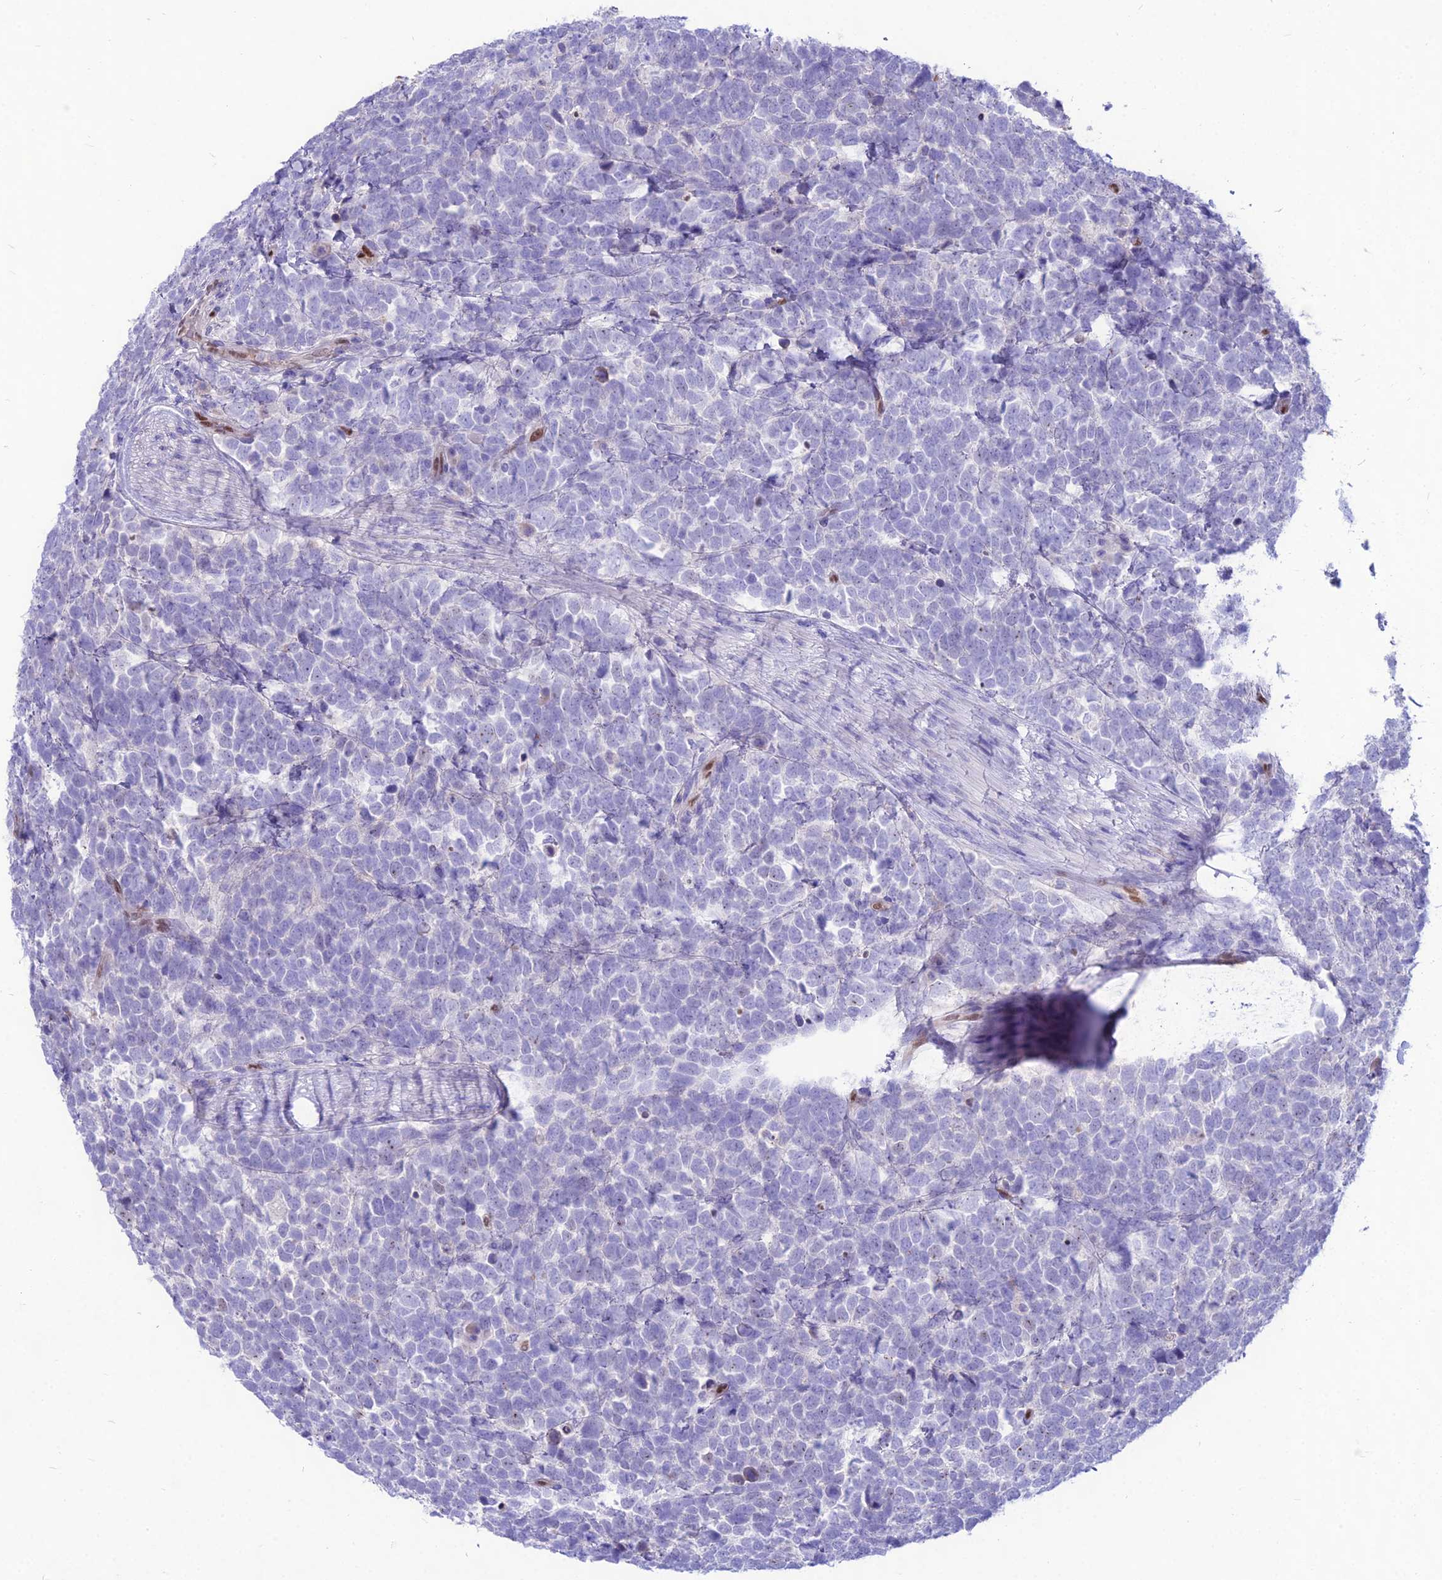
{"staining": {"intensity": "negative", "quantity": "none", "location": "none"}, "tissue": "urothelial cancer", "cell_type": "Tumor cells", "image_type": "cancer", "snomed": [{"axis": "morphology", "description": "Urothelial carcinoma, High grade"}, {"axis": "topography", "description": "Urinary bladder"}], "caption": "Immunohistochemical staining of urothelial cancer displays no significant staining in tumor cells.", "gene": "NOVA2", "patient": {"sex": "female", "age": 82}}